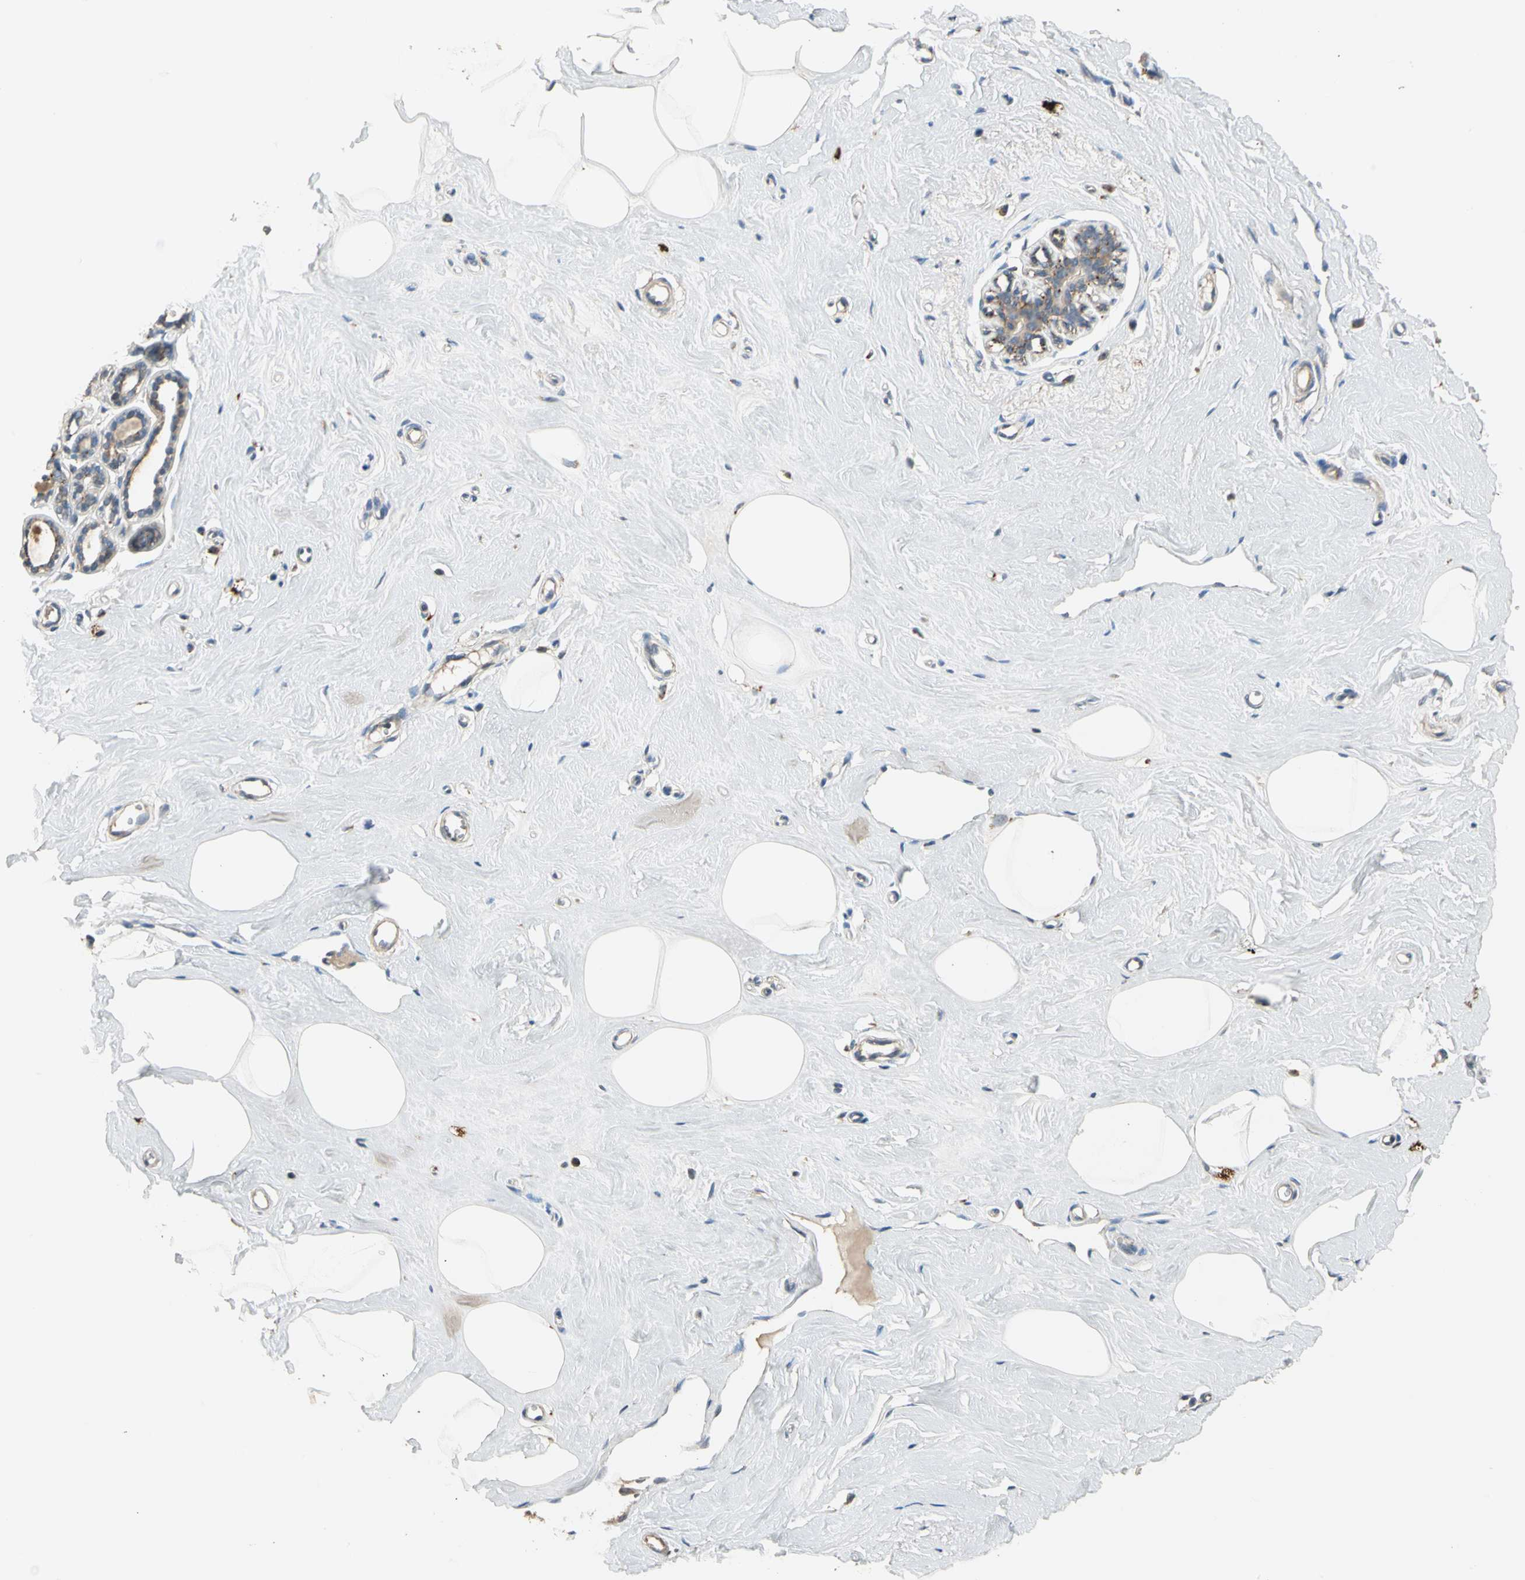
{"staining": {"intensity": "negative", "quantity": "none", "location": "none"}, "tissue": "breast", "cell_type": "Adipocytes", "image_type": "normal", "snomed": [{"axis": "morphology", "description": "Normal tissue, NOS"}, {"axis": "topography", "description": "Breast"}], "caption": "Adipocytes show no significant staining in benign breast. (DAB (3,3'-diaminobenzidine) immunohistochemistry (IHC), high magnification).", "gene": "GM2A", "patient": {"sex": "female", "age": 45}}